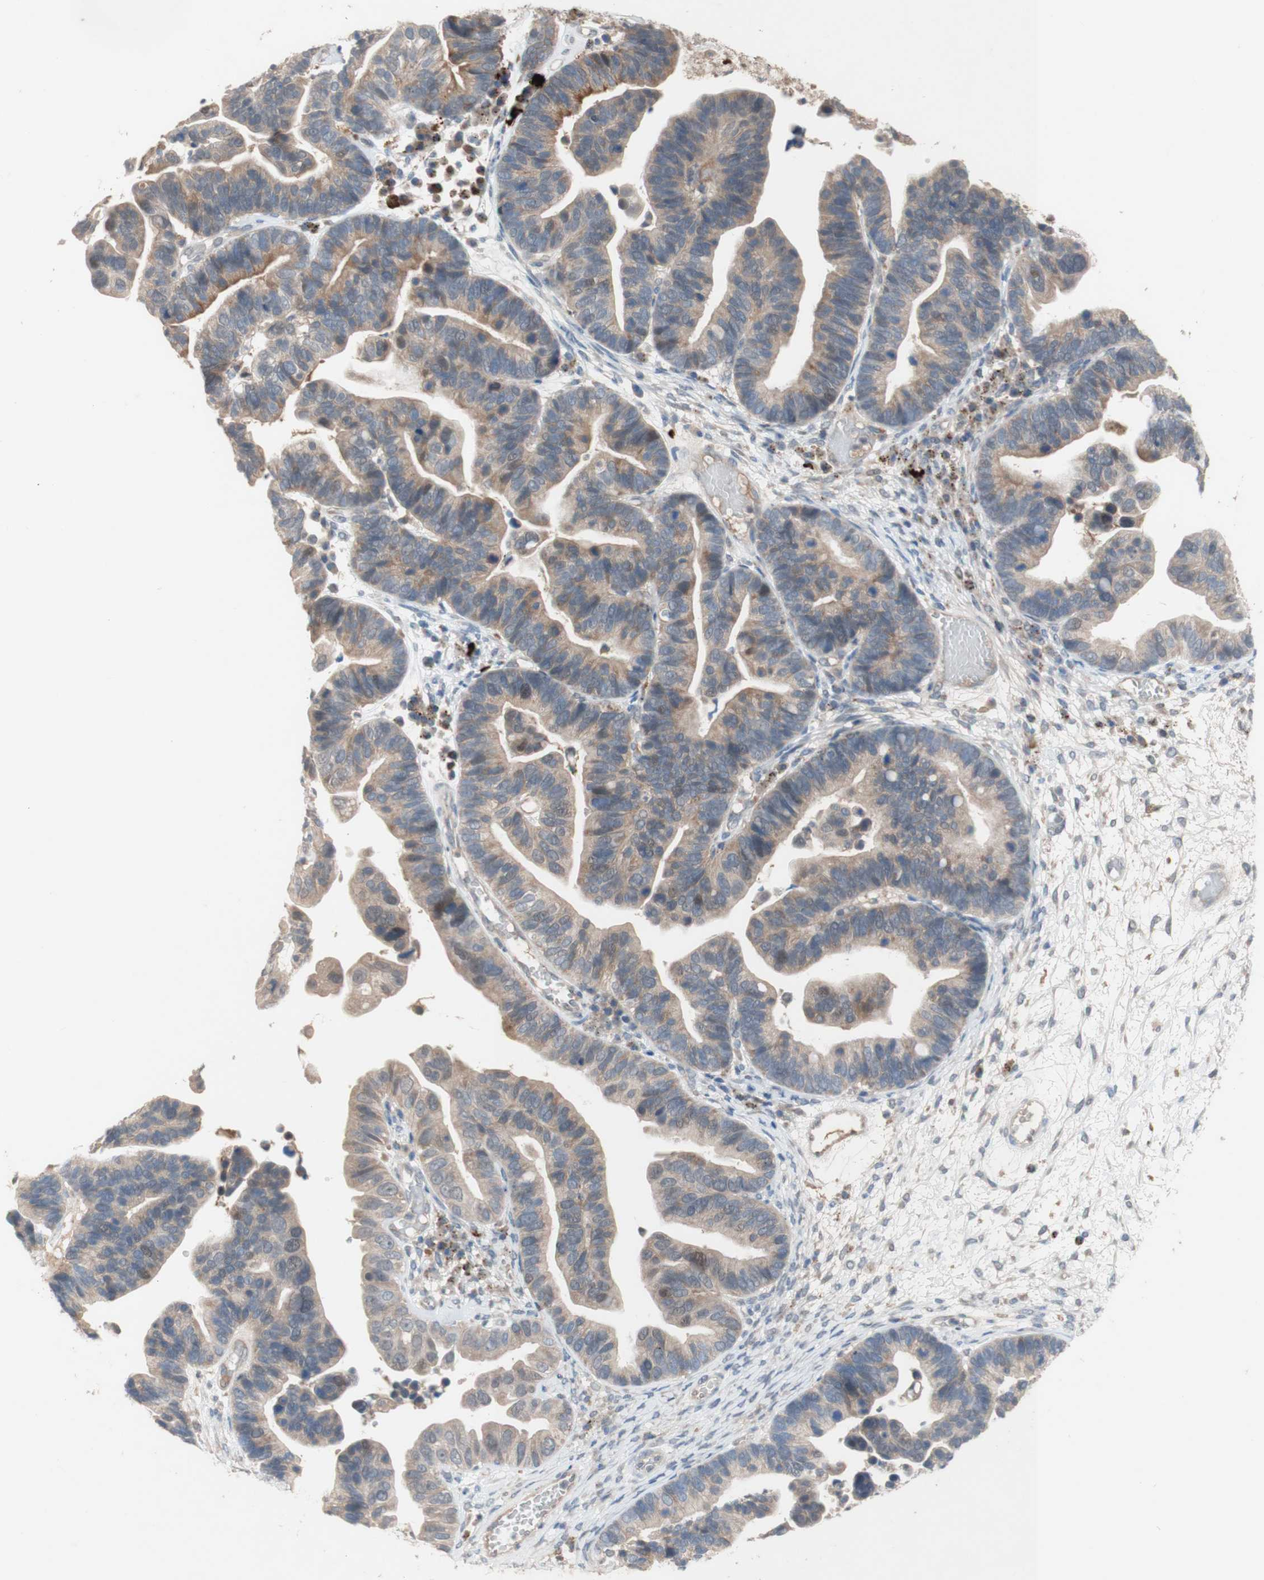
{"staining": {"intensity": "weak", "quantity": ">75%", "location": "cytoplasmic/membranous"}, "tissue": "ovarian cancer", "cell_type": "Tumor cells", "image_type": "cancer", "snomed": [{"axis": "morphology", "description": "Cystadenocarcinoma, serous, NOS"}, {"axis": "topography", "description": "Ovary"}], "caption": "High-magnification brightfield microscopy of ovarian cancer (serous cystadenocarcinoma) stained with DAB (brown) and counterstained with hematoxylin (blue). tumor cells exhibit weak cytoplasmic/membranous positivity is identified in approximately>75% of cells. The protein of interest is shown in brown color, while the nuclei are stained blue.", "gene": "PEX2", "patient": {"sex": "female", "age": 56}}